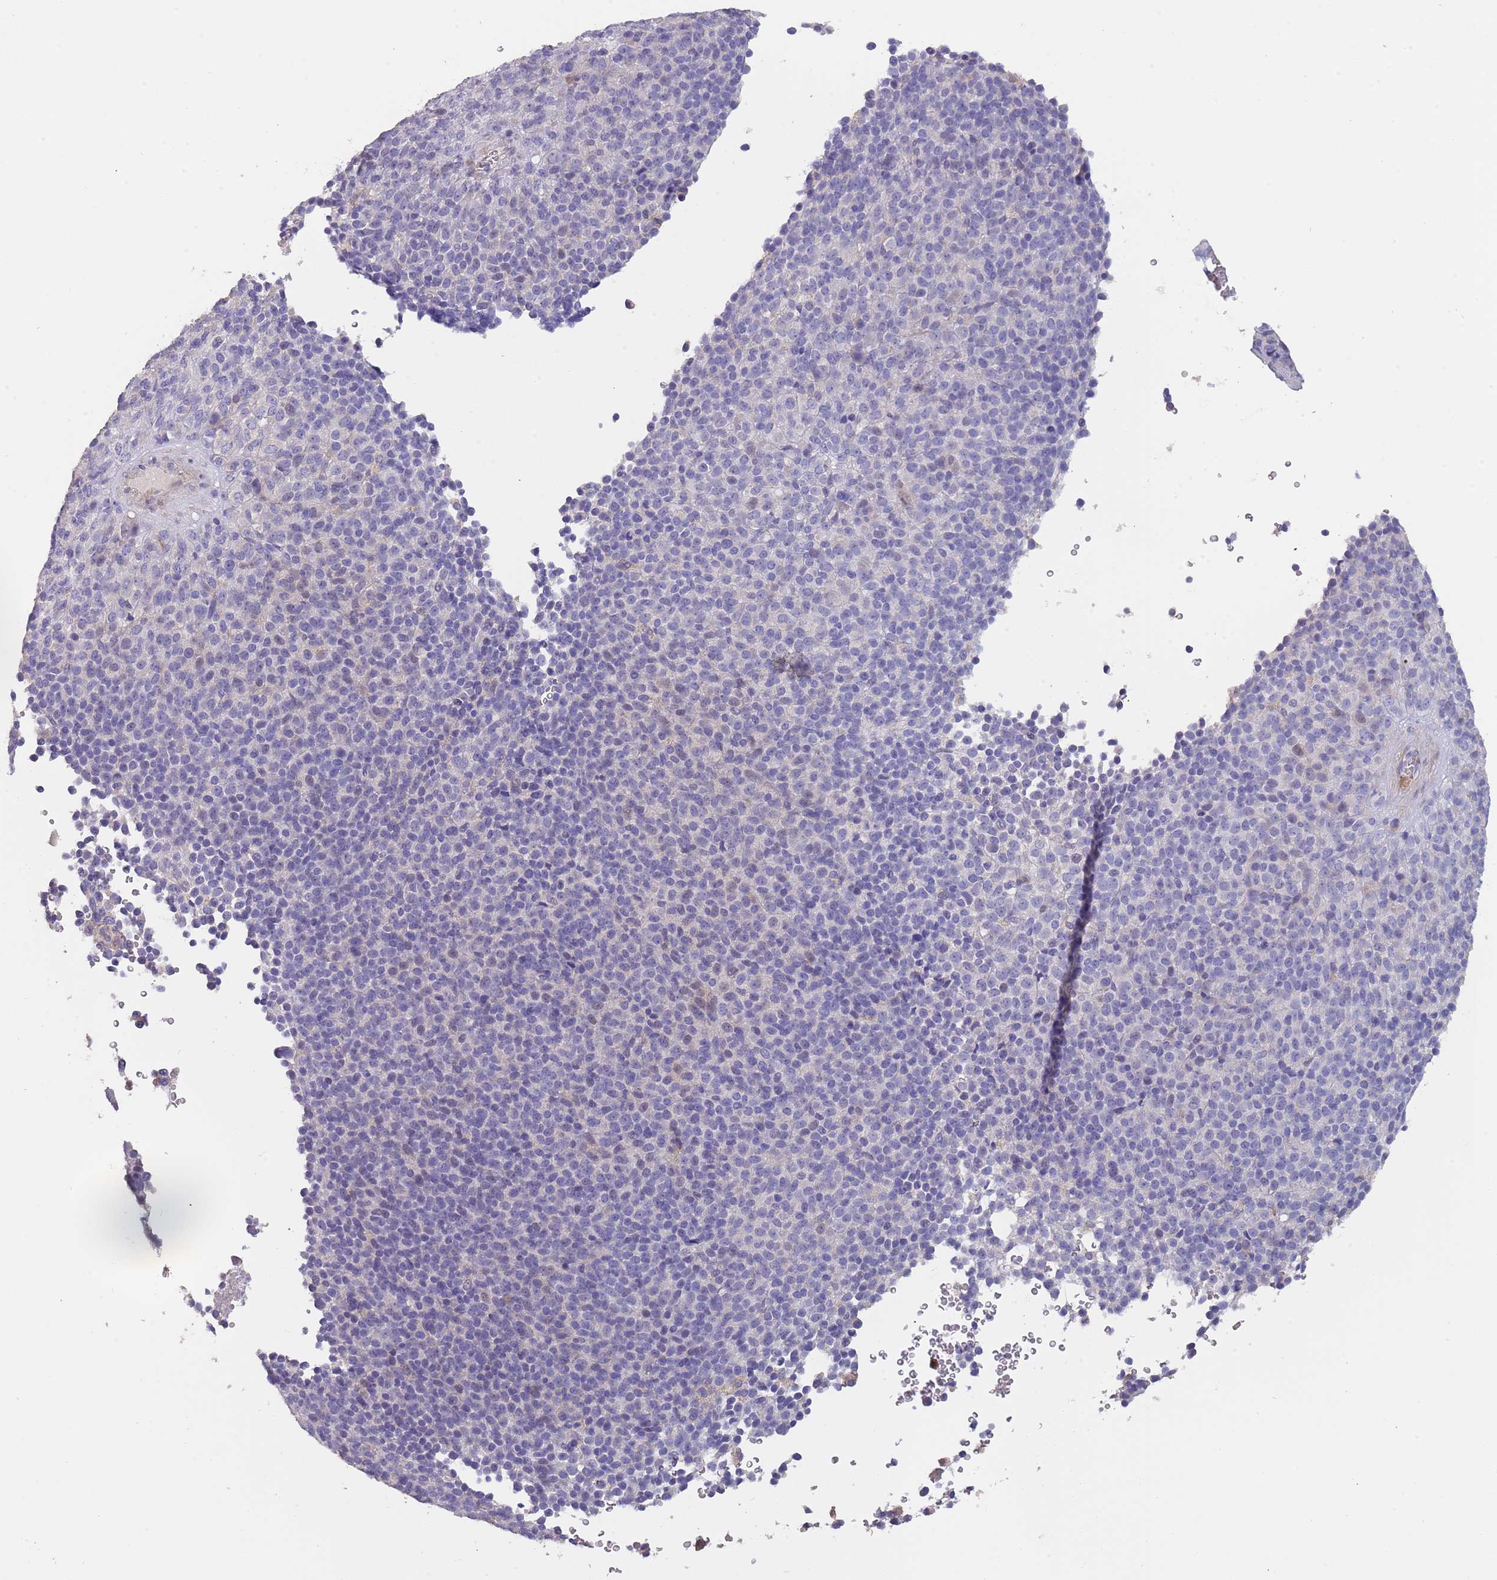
{"staining": {"intensity": "negative", "quantity": "none", "location": "none"}, "tissue": "melanoma", "cell_type": "Tumor cells", "image_type": "cancer", "snomed": [{"axis": "morphology", "description": "Malignant melanoma, Metastatic site"}, {"axis": "topography", "description": "Brain"}], "caption": "Tumor cells show no significant expression in melanoma.", "gene": "SUSD1", "patient": {"sex": "female", "age": 56}}